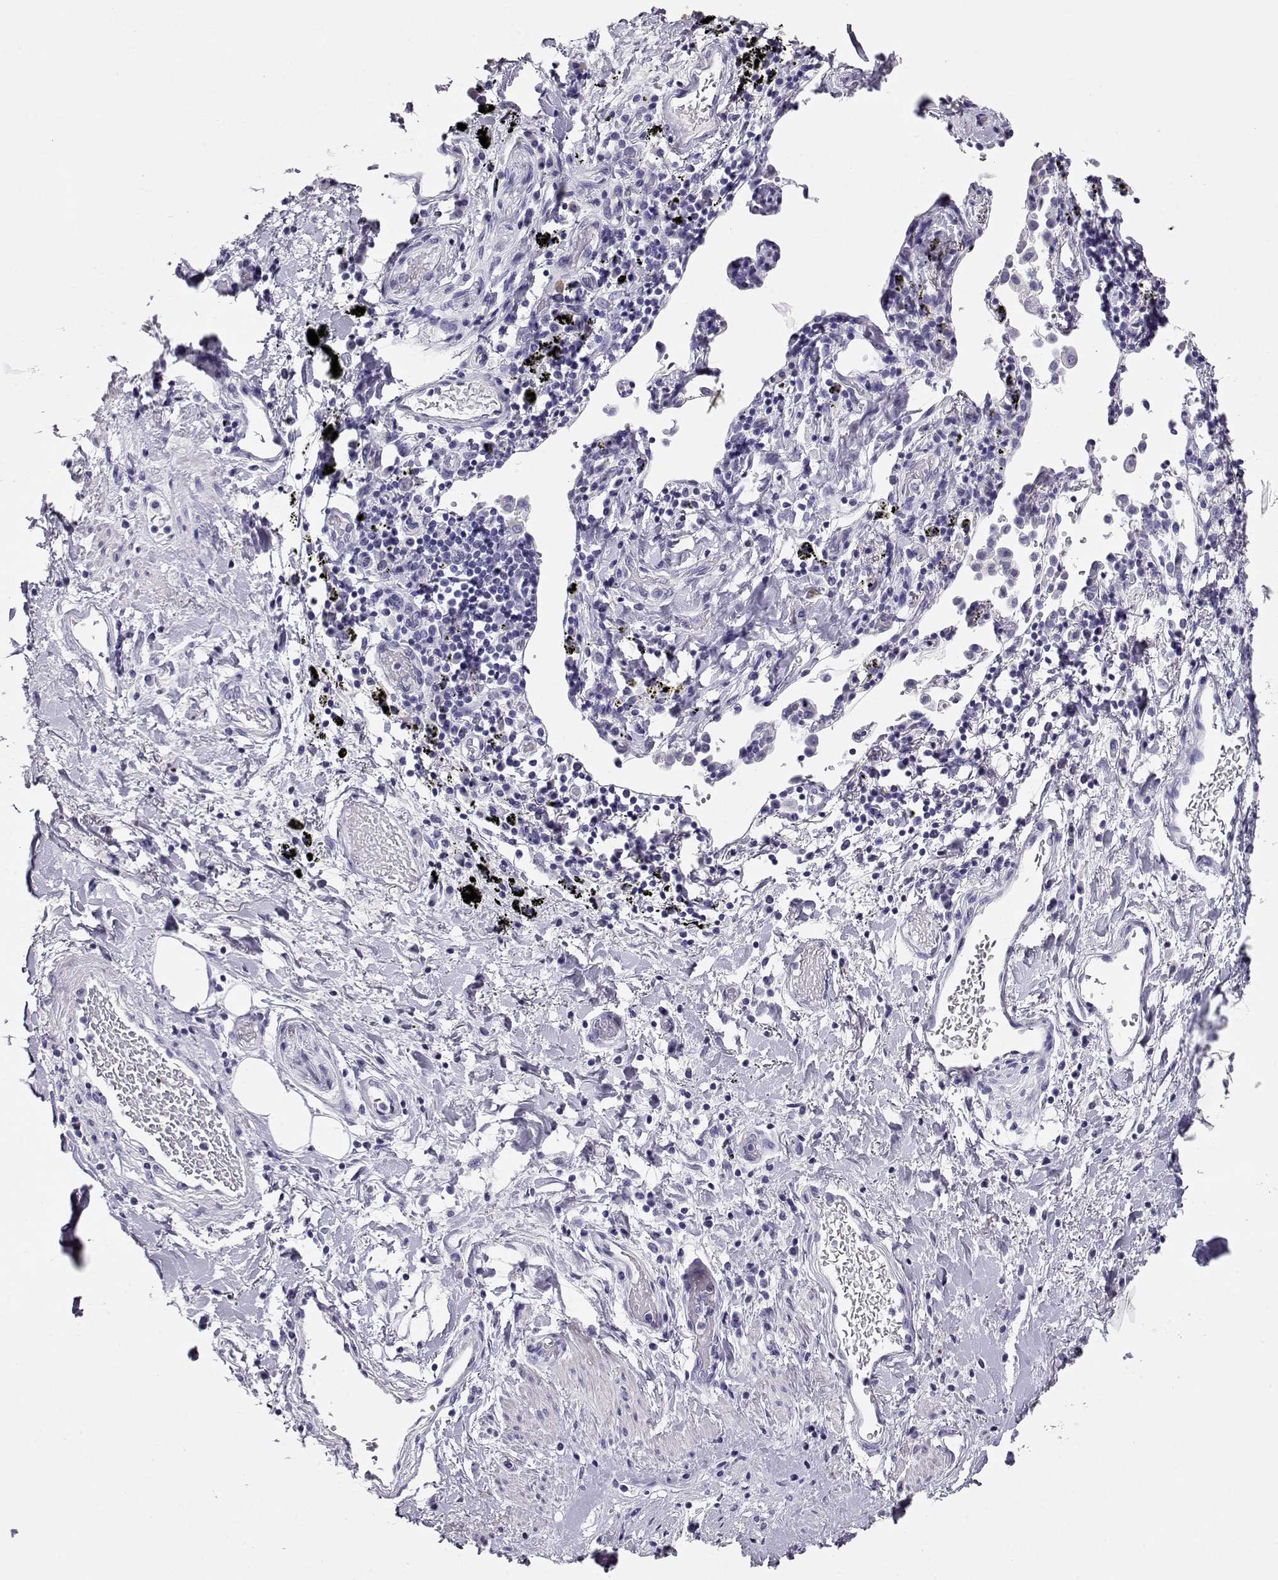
{"staining": {"intensity": "negative", "quantity": "none", "location": "none"}, "tissue": "lung cancer", "cell_type": "Tumor cells", "image_type": "cancer", "snomed": [{"axis": "morphology", "description": "Squamous cell carcinoma, NOS"}, {"axis": "topography", "description": "Lung"}], "caption": "The image reveals no staining of tumor cells in lung cancer.", "gene": "CRX", "patient": {"sex": "male", "age": 57}}